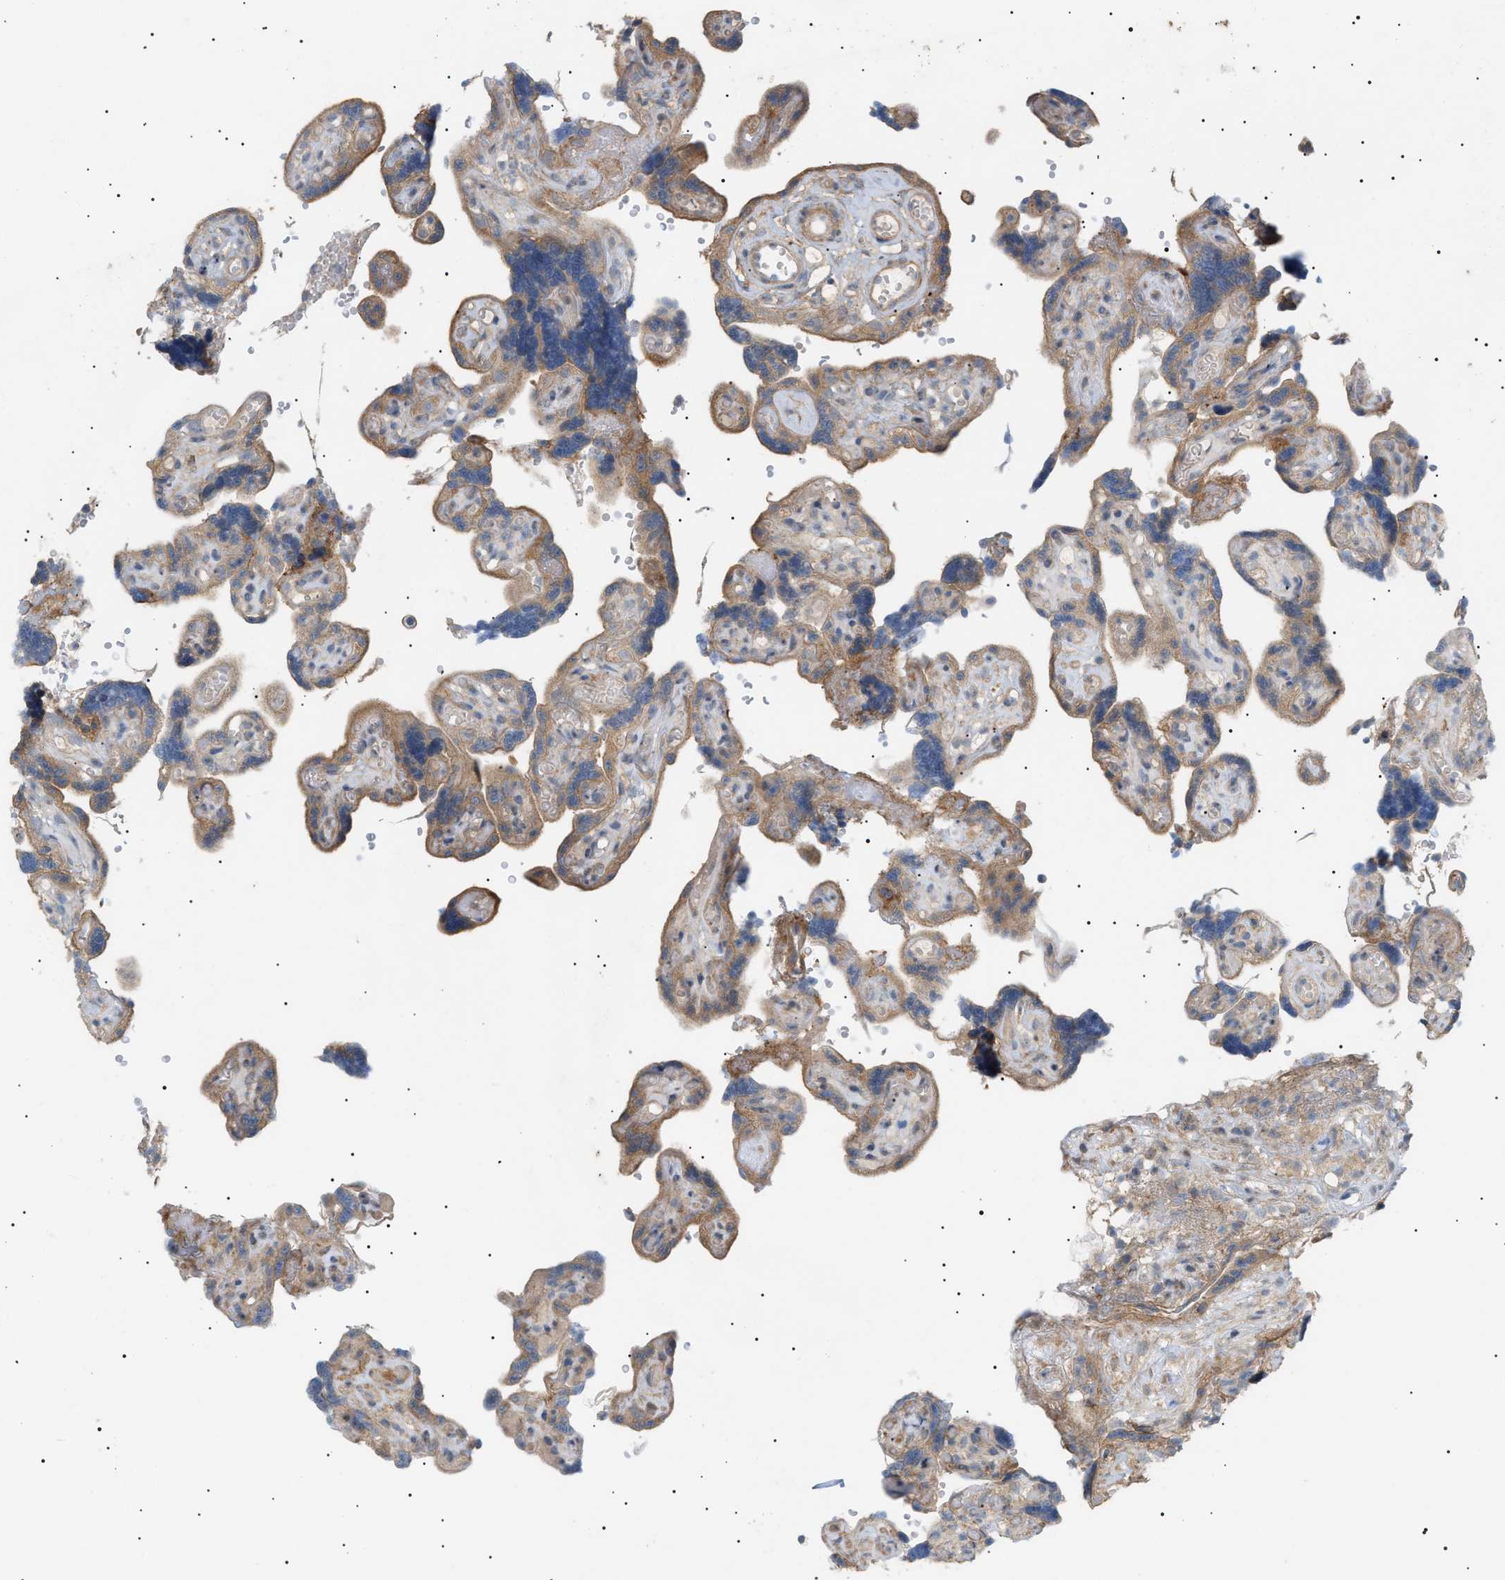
{"staining": {"intensity": "moderate", "quantity": ">75%", "location": "cytoplasmic/membranous"}, "tissue": "placenta", "cell_type": "Decidual cells", "image_type": "normal", "snomed": [{"axis": "morphology", "description": "Normal tissue, NOS"}, {"axis": "topography", "description": "Placenta"}], "caption": "Moderate cytoplasmic/membranous protein staining is seen in approximately >75% of decidual cells in placenta.", "gene": "IRS2", "patient": {"sex": "female", "age": 30}}